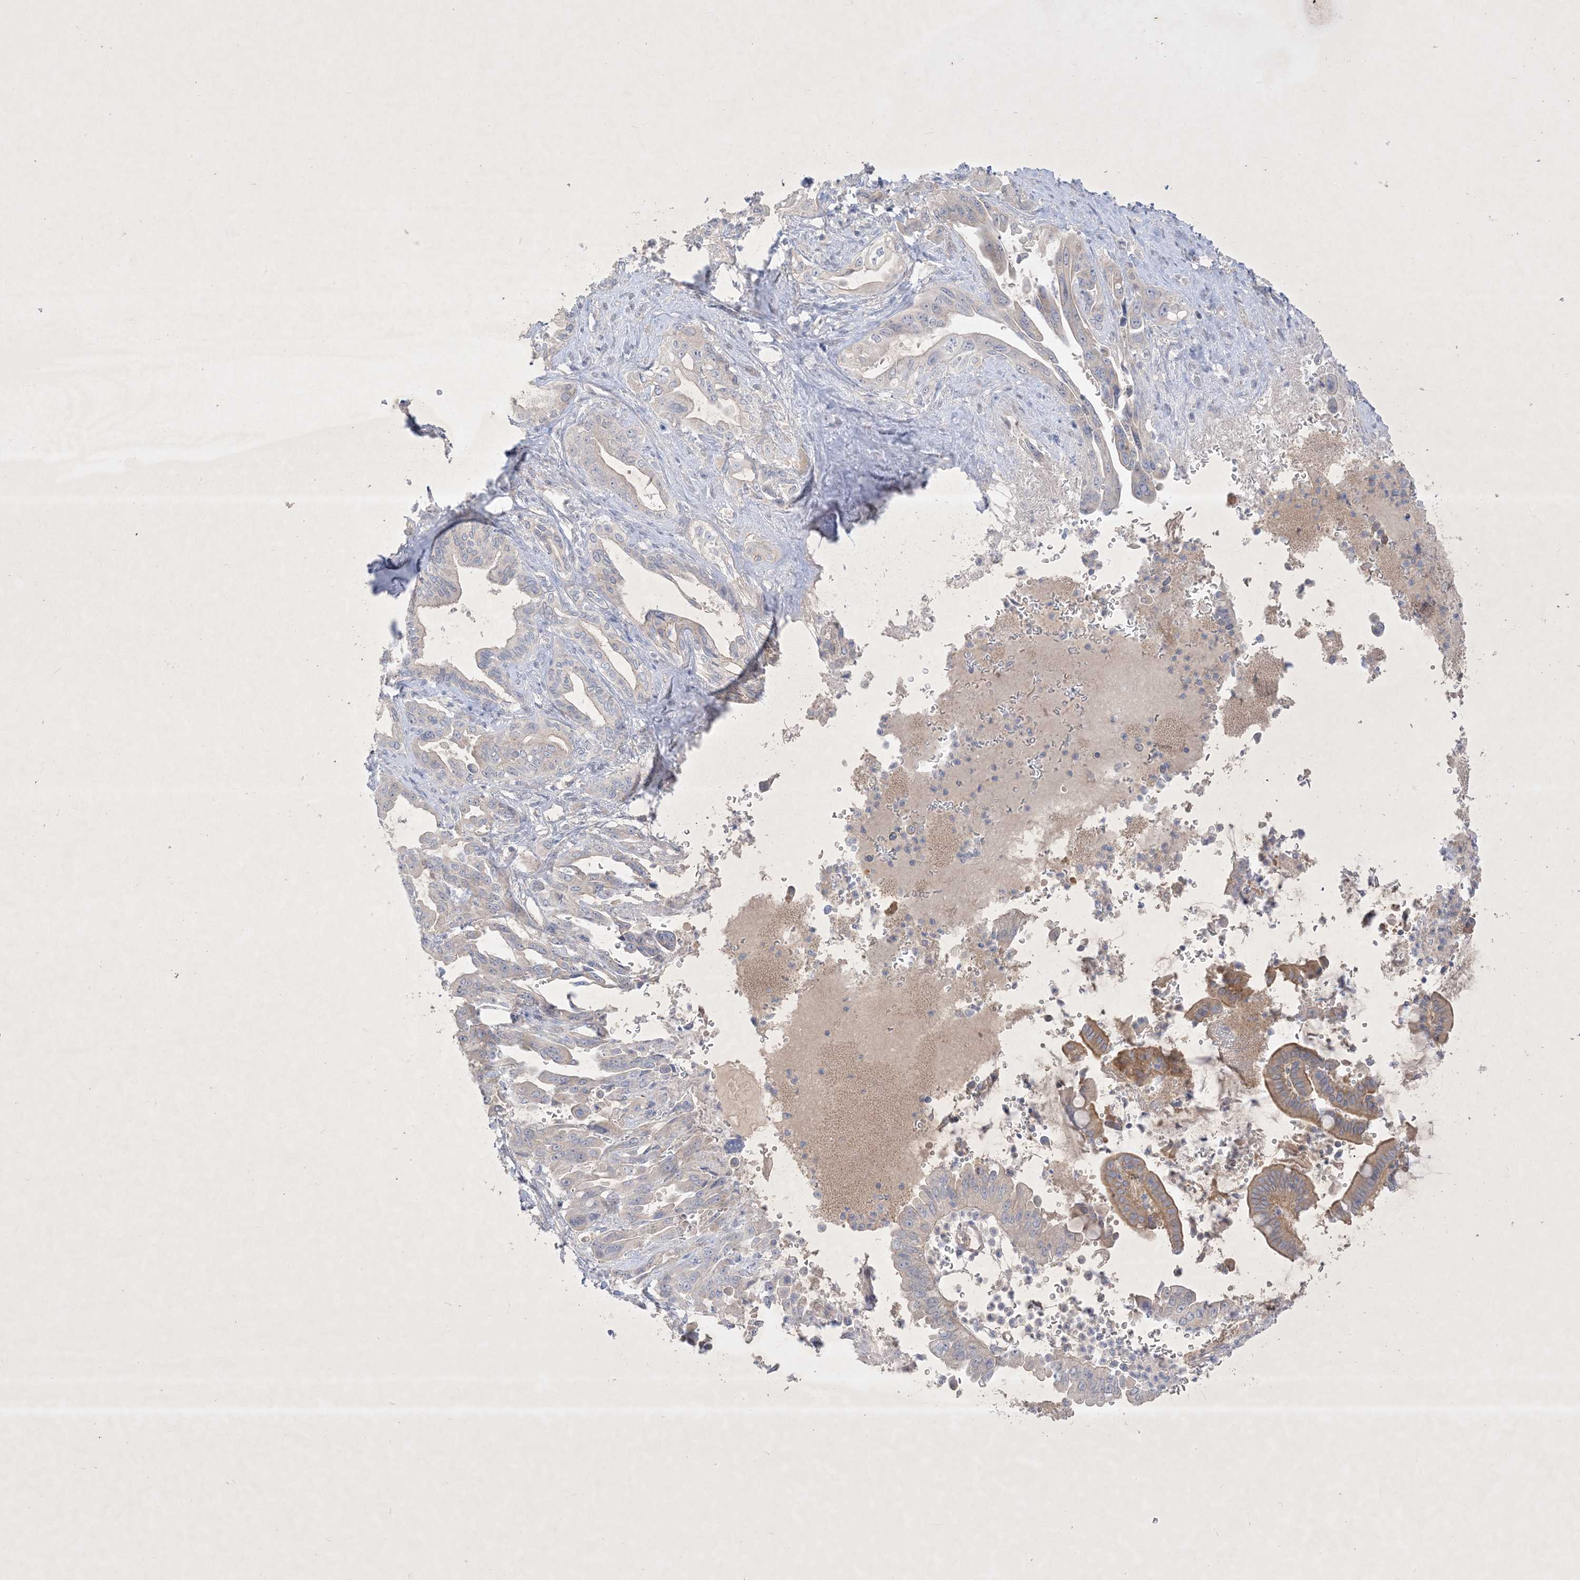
{"staining": {"intensity": "weak", "quantity": "<25%", "location": "cytoplasmic/membranous"}, "tissue": "pancreatic cancer", "cell_type": "Tumor cells", "image_type": "cancer", "snomed": [{"axis": "morphology", "description": "Adenocarcinoma, NOS"}, {"axis": "topography", "description": "Pancreas"}], "caption": "High magnification brightfield microscopy of adenocarcinoma (pancreatic) stained with DAB (brown) and counterstained with hematoxylin (blue): tumor cells show no significant positivity. The staining is performed using DAB (3,3'-diaminobenzidine) brown chromogen with nuclei counter-stained in using hematoxylin.", "gene": "PLEKHA3", "patient": {"sex": "male", "age": 70}}